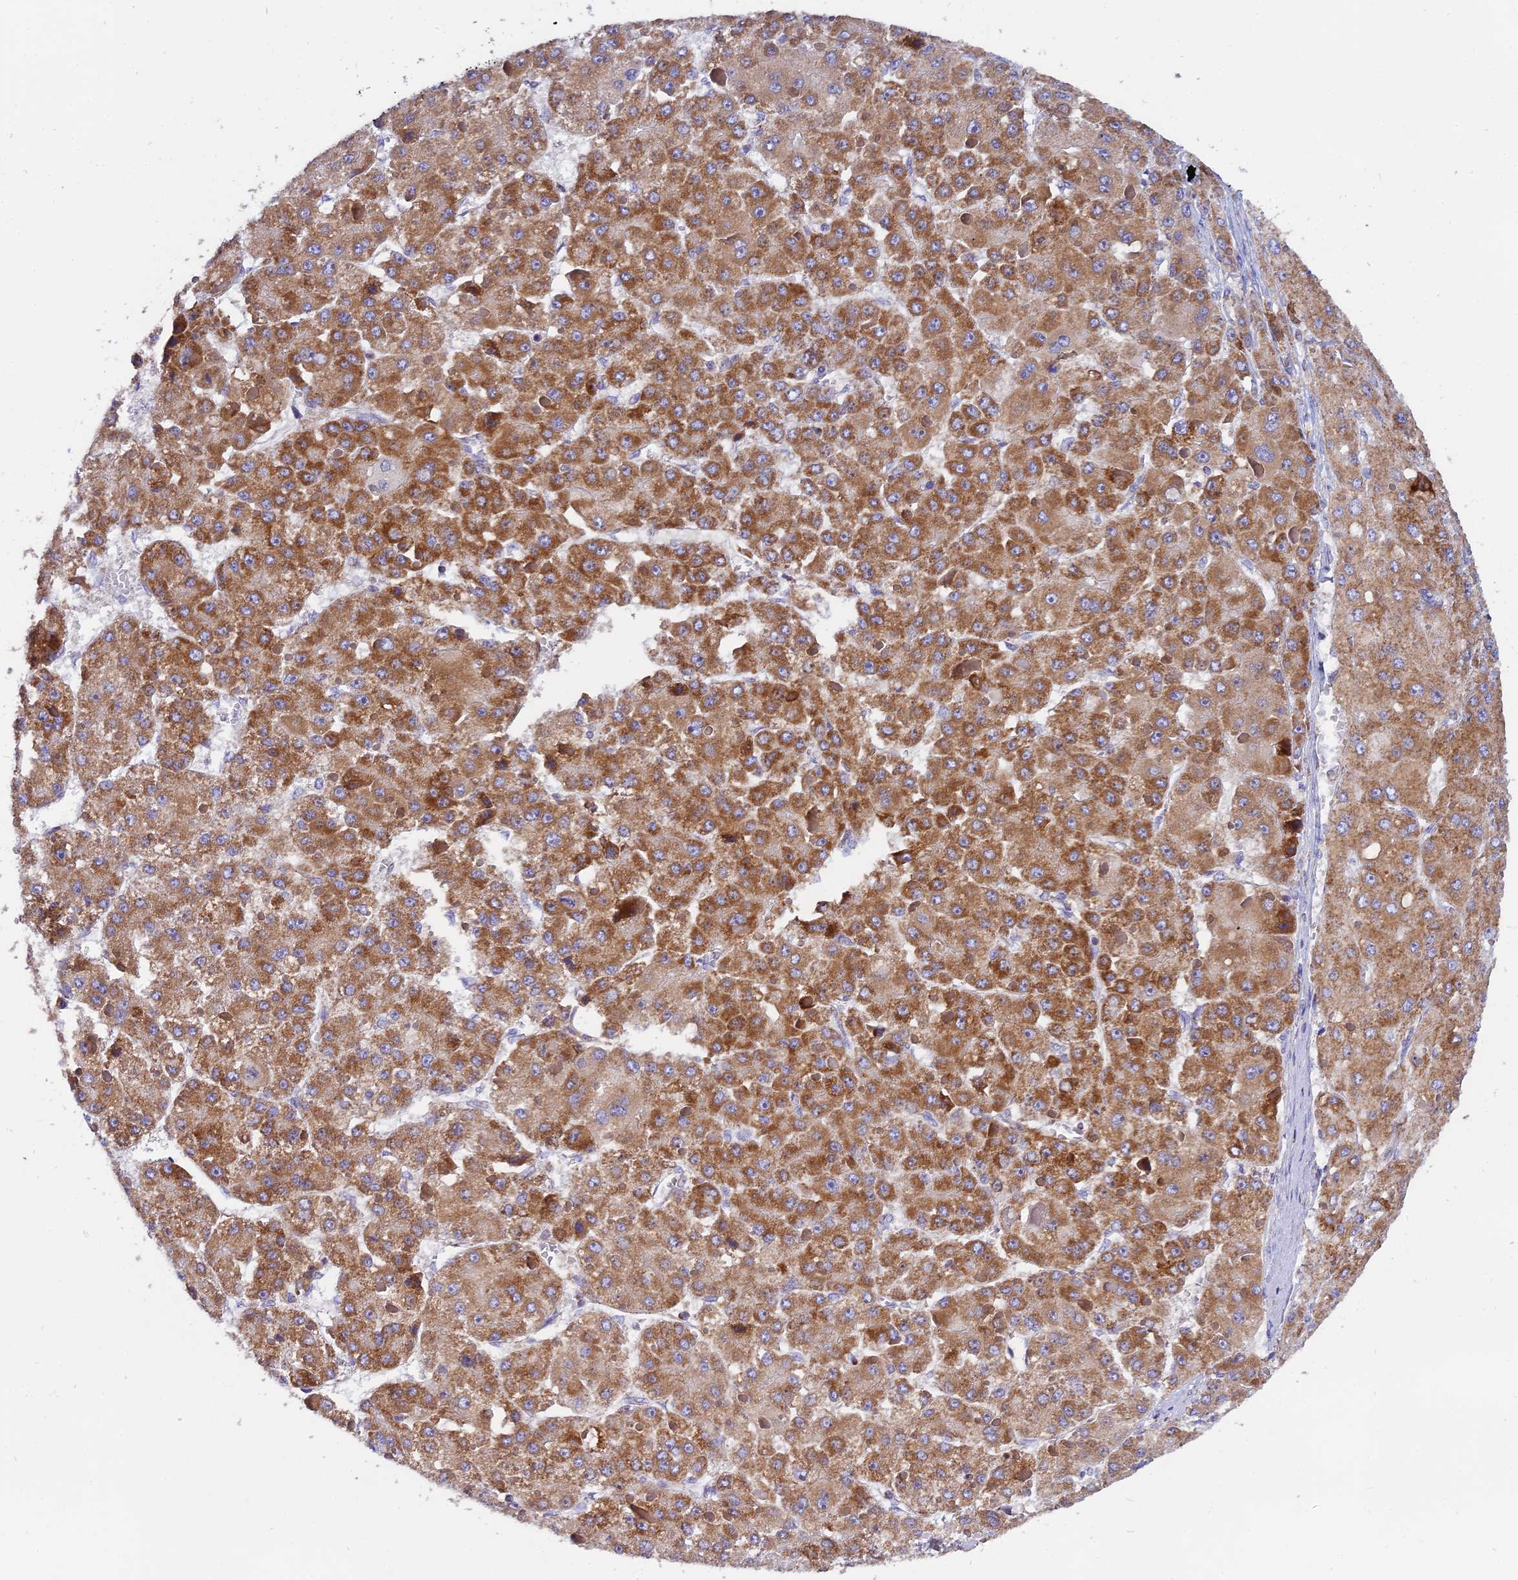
{"staining": {"intensity": "strong", "quantity": ">75%", "location": "cytoplasmic/membranous"}, "tissue": "liver cancer", "cell_type": "Tumor cells", "image_type": "cancer", "snomed": [{"axis": "morphology", "description": "Carcinoma, Hepatocellular, NOS"}, {"axis": "topography", "description": "Liver"}], "caption": "Hepatocellular carcinoma (liver) tissue demonstrates strong cytoplasmic/membranous positivity in approximately >75% of tumor cells, visualized by immunohistochemistry.", "gene": "MRPS34", "patient": {"sex": "female", "age": 73}}